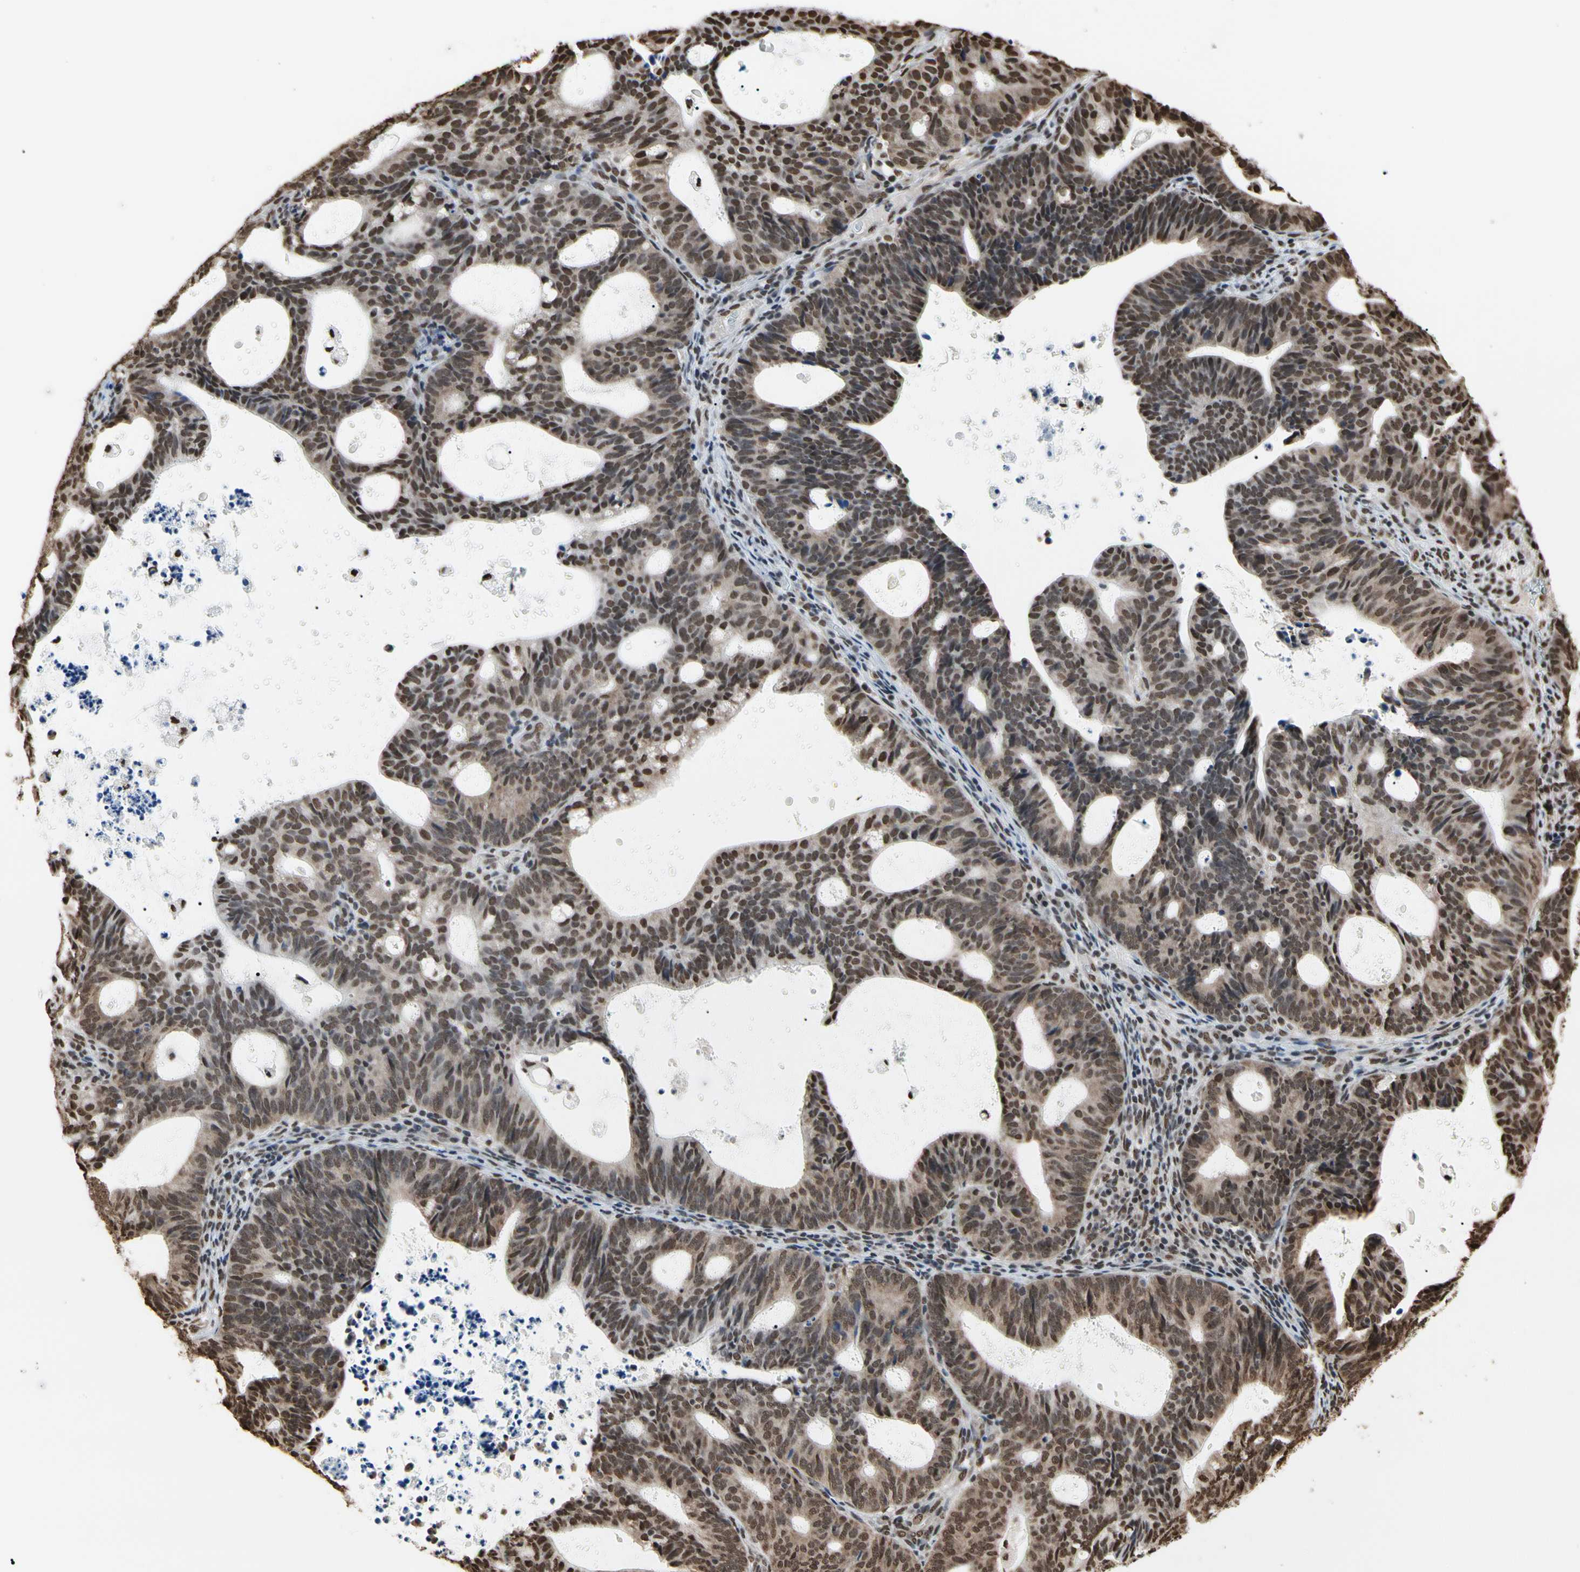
{"staining": {"intensity": "moderate", "quantity": ">75%", "location": "cytoplasmic/membranous,nuclear"}, "tissue": "endometrial cancer", "cell_type": "Tumor cells", "image_type": "cancer", "snomed": [{"axis": "morphology", "description": "Adenocarcinoma, NOS"}, {"axis": "topography", "description": "Uterus"}], "caption": "Endometrial adenocarcinoma stained with immunohistochemistry reveals moderate cytoplasmic/membranous and nuclear staining in about >75% of tumor cells.", "gene": "HNRNPK", "patient": {"sex": "female", "age": 83}}